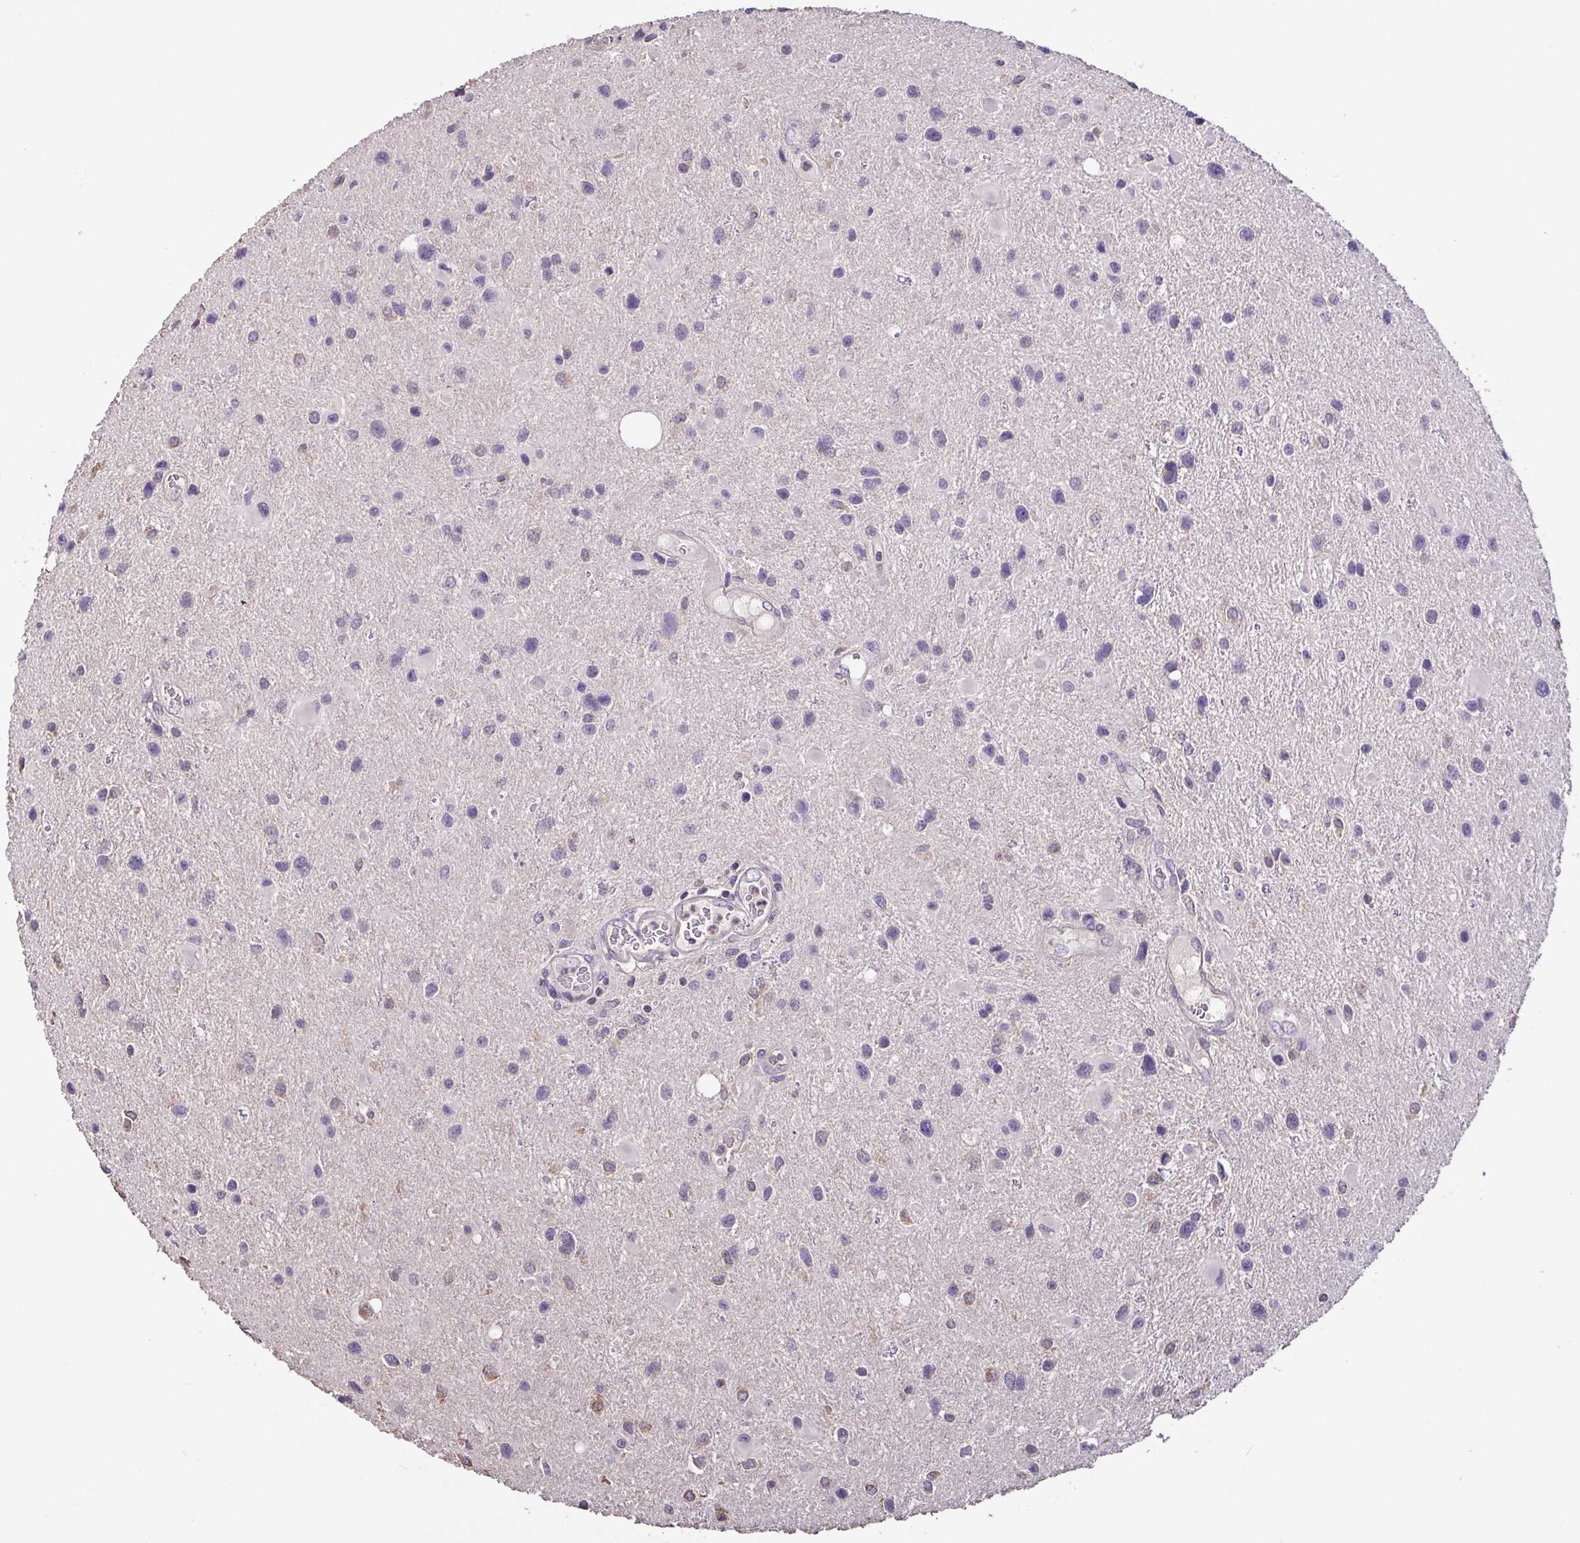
{"staining": {"intensity": "negative", "quantity": "none", "location": "none"}, "tissue": "glioma", "cell_type": "Tumor cells", "image_type": "cancer", "snomed": [{"axis": "morphology", "description": "Glioma, malignant, Low grade"}, {"axis": "topography", "description": "Brain"}], "caption": "Low-grade glioma (malignant) stained for a protein using IHC shows no staining tumor cells.", "gene": "ACTRT2", "patient": {"sex": "female", "age": 32}}